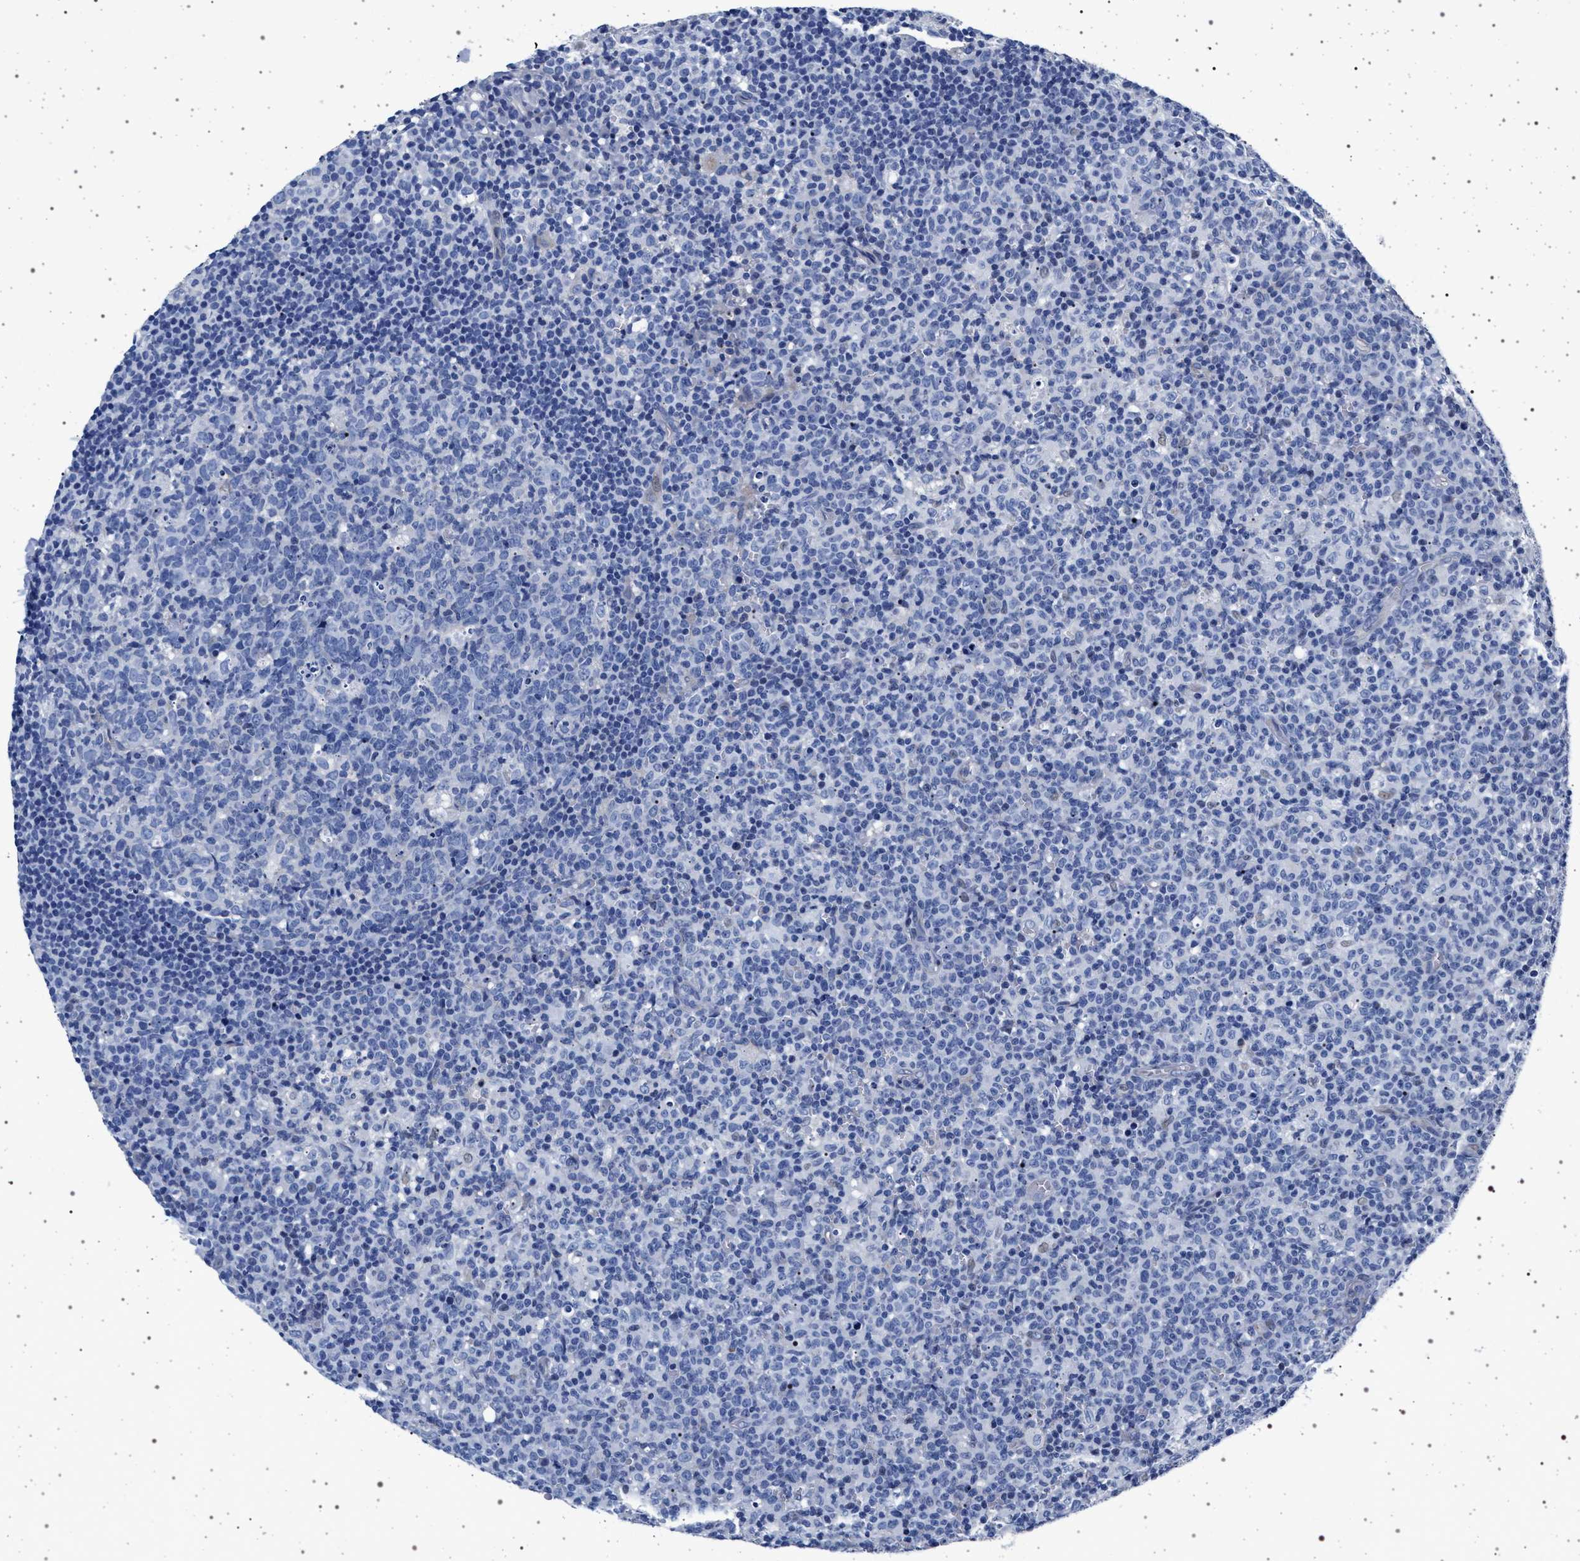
{"staining": {"intensity": "negative", "quantity": "none", "location": "none"}, "tissue": "lymph node", "cell_type": "Germinal center cells", "image_type": "normal", "snomed": [{"axis": "morphology", "description": "Normal tissue, NOS"}, {"axis": "morphology", "description": "Inflammation, NOS"}, {"axis": "topography", "description": "Lymph node"}], "caption": "Immunohistochemistry (IHC) histopathology image of normal lymph node: lymph node stained with DAB demonstrates no significant protein expression in germinal center cells.", "gene": "SLC9A1", "patient": {"sex": "male", "age": 55}}